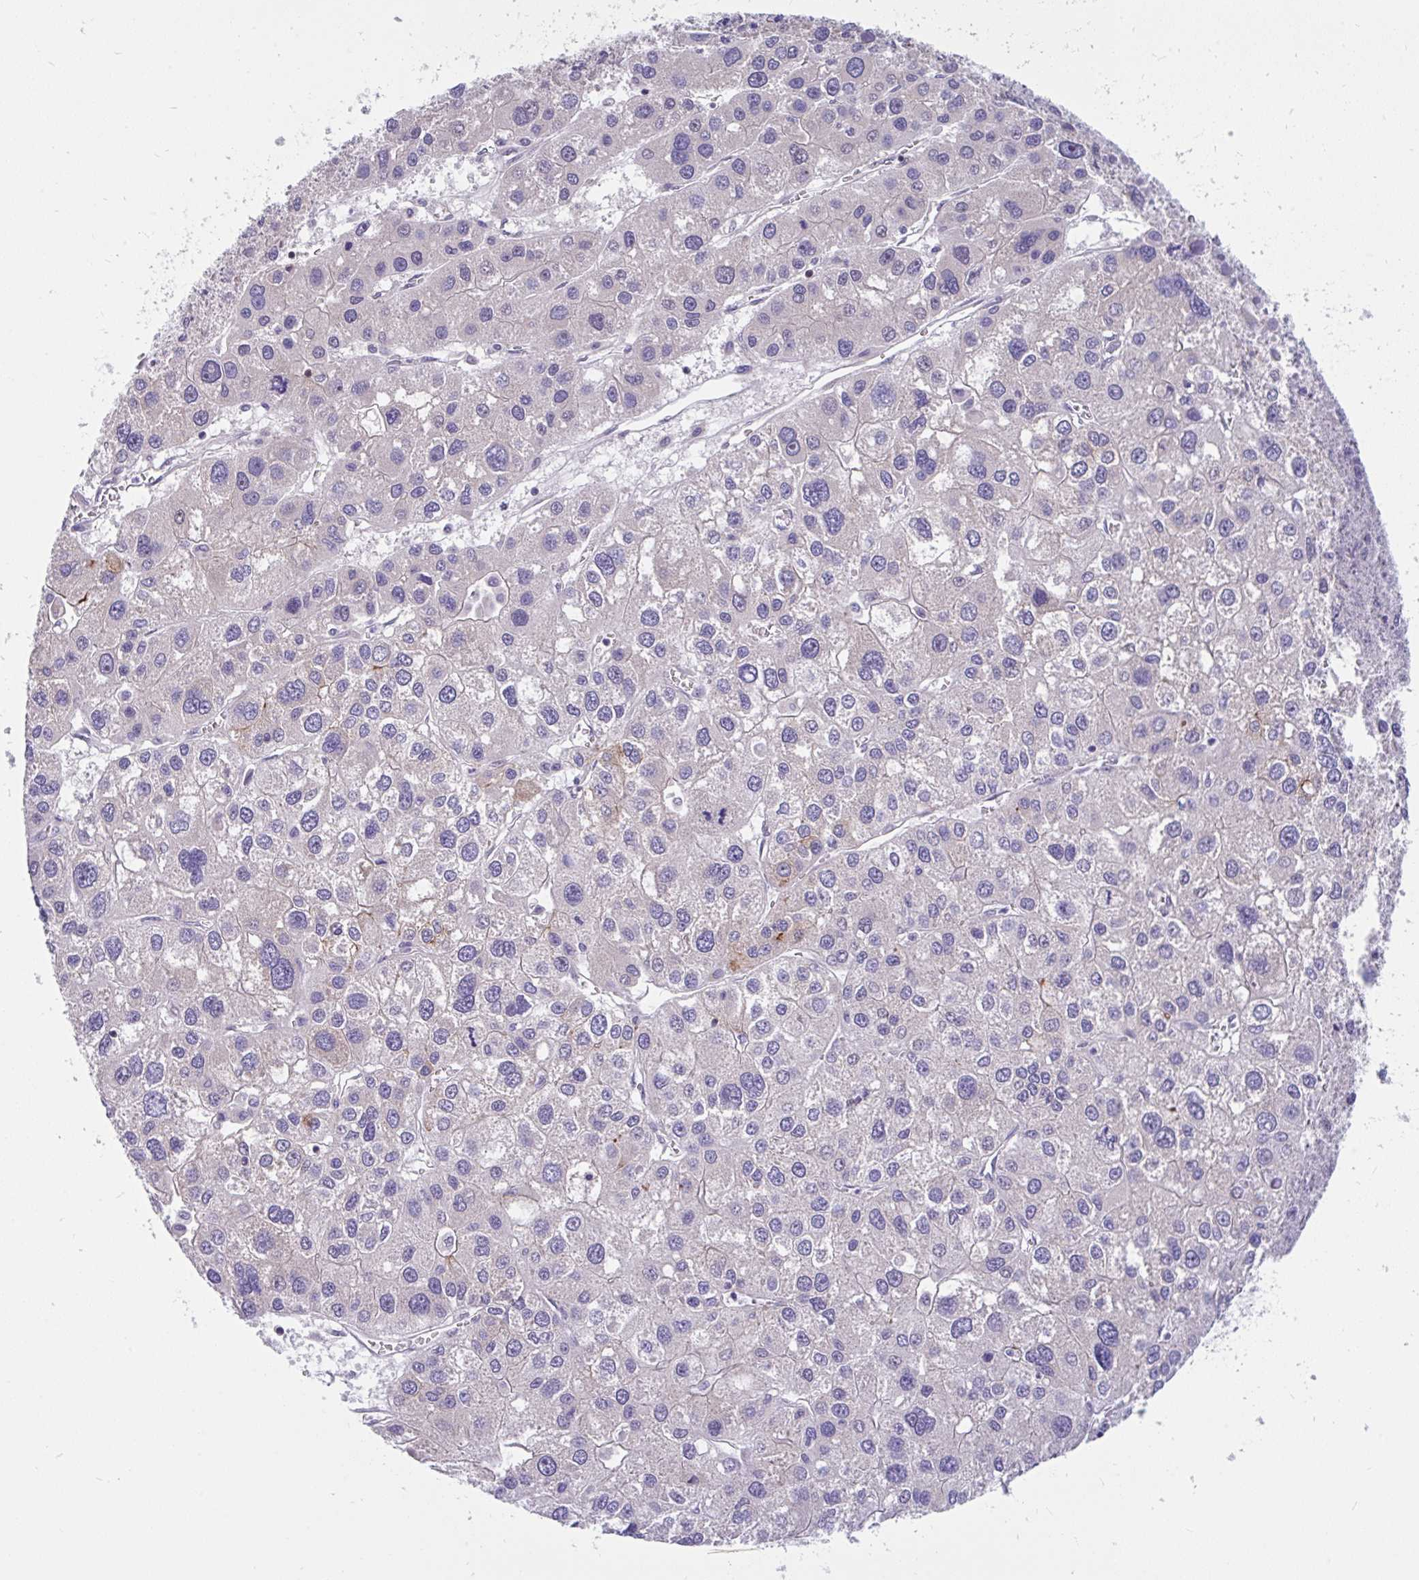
{"staining": {"intensity": "negative", "quantity": "none", "location": "none"}, "tissue": "liver cancer", "cell_type": "Tumor cells", "image_type": "cancer", "snomed": [{"axis": "morphology", "description": "Carcinoma, Hepatocellular, NOS"}, {"axis": "topography", "description": "Liver"}], "caption": "Micrograph shows no protein expression in tumor cells of liver cancer tissue.", "gene": "LRRC26", "patient": {"sex": "male", "age": 73}}